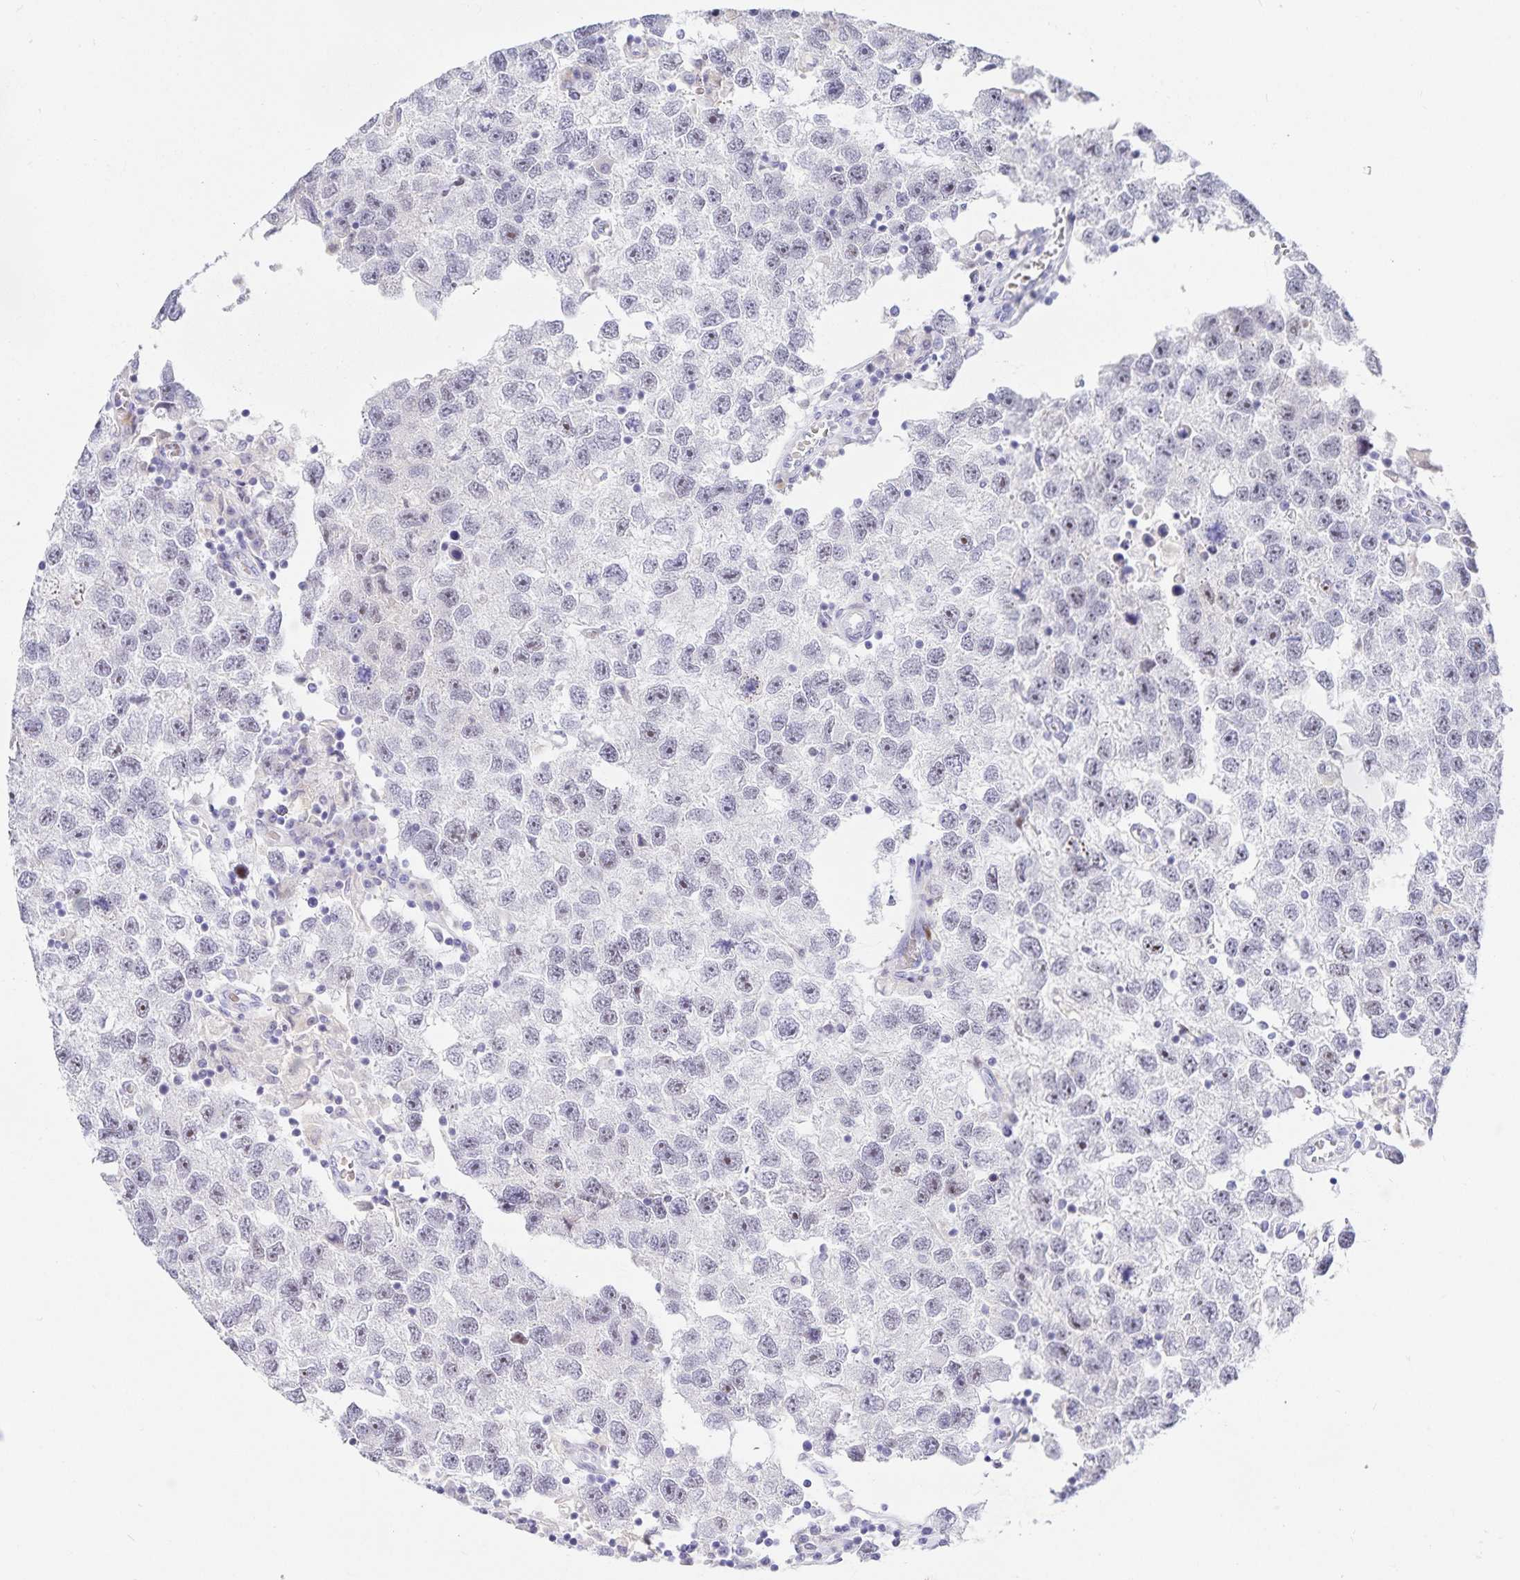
{"staining": {"intensity": "negative", "quantity": "none", "location": "none"}, "tissue": "testis cancer", "cell_type": "Tumor cells", "image_type": "cancer", "snomed": [{"axis": "morphology", "description": "Seminoma, NOS"}, {"axis": "topography", "description": "Testis"}], "caption": "Immunohistochemistry (IHC) histopathology image of neoplastic tissue: seminoma (testis) stained with DAB reveals no significant protein positivity in tumor cells. (DAB (3,3'-diaminobenzidine) immunohistochemistry (IHC) visualized using brightfield microscopy, high magnification).", "gene": "KBTBD13", "patient": {"sex": "male", "age": 26}}